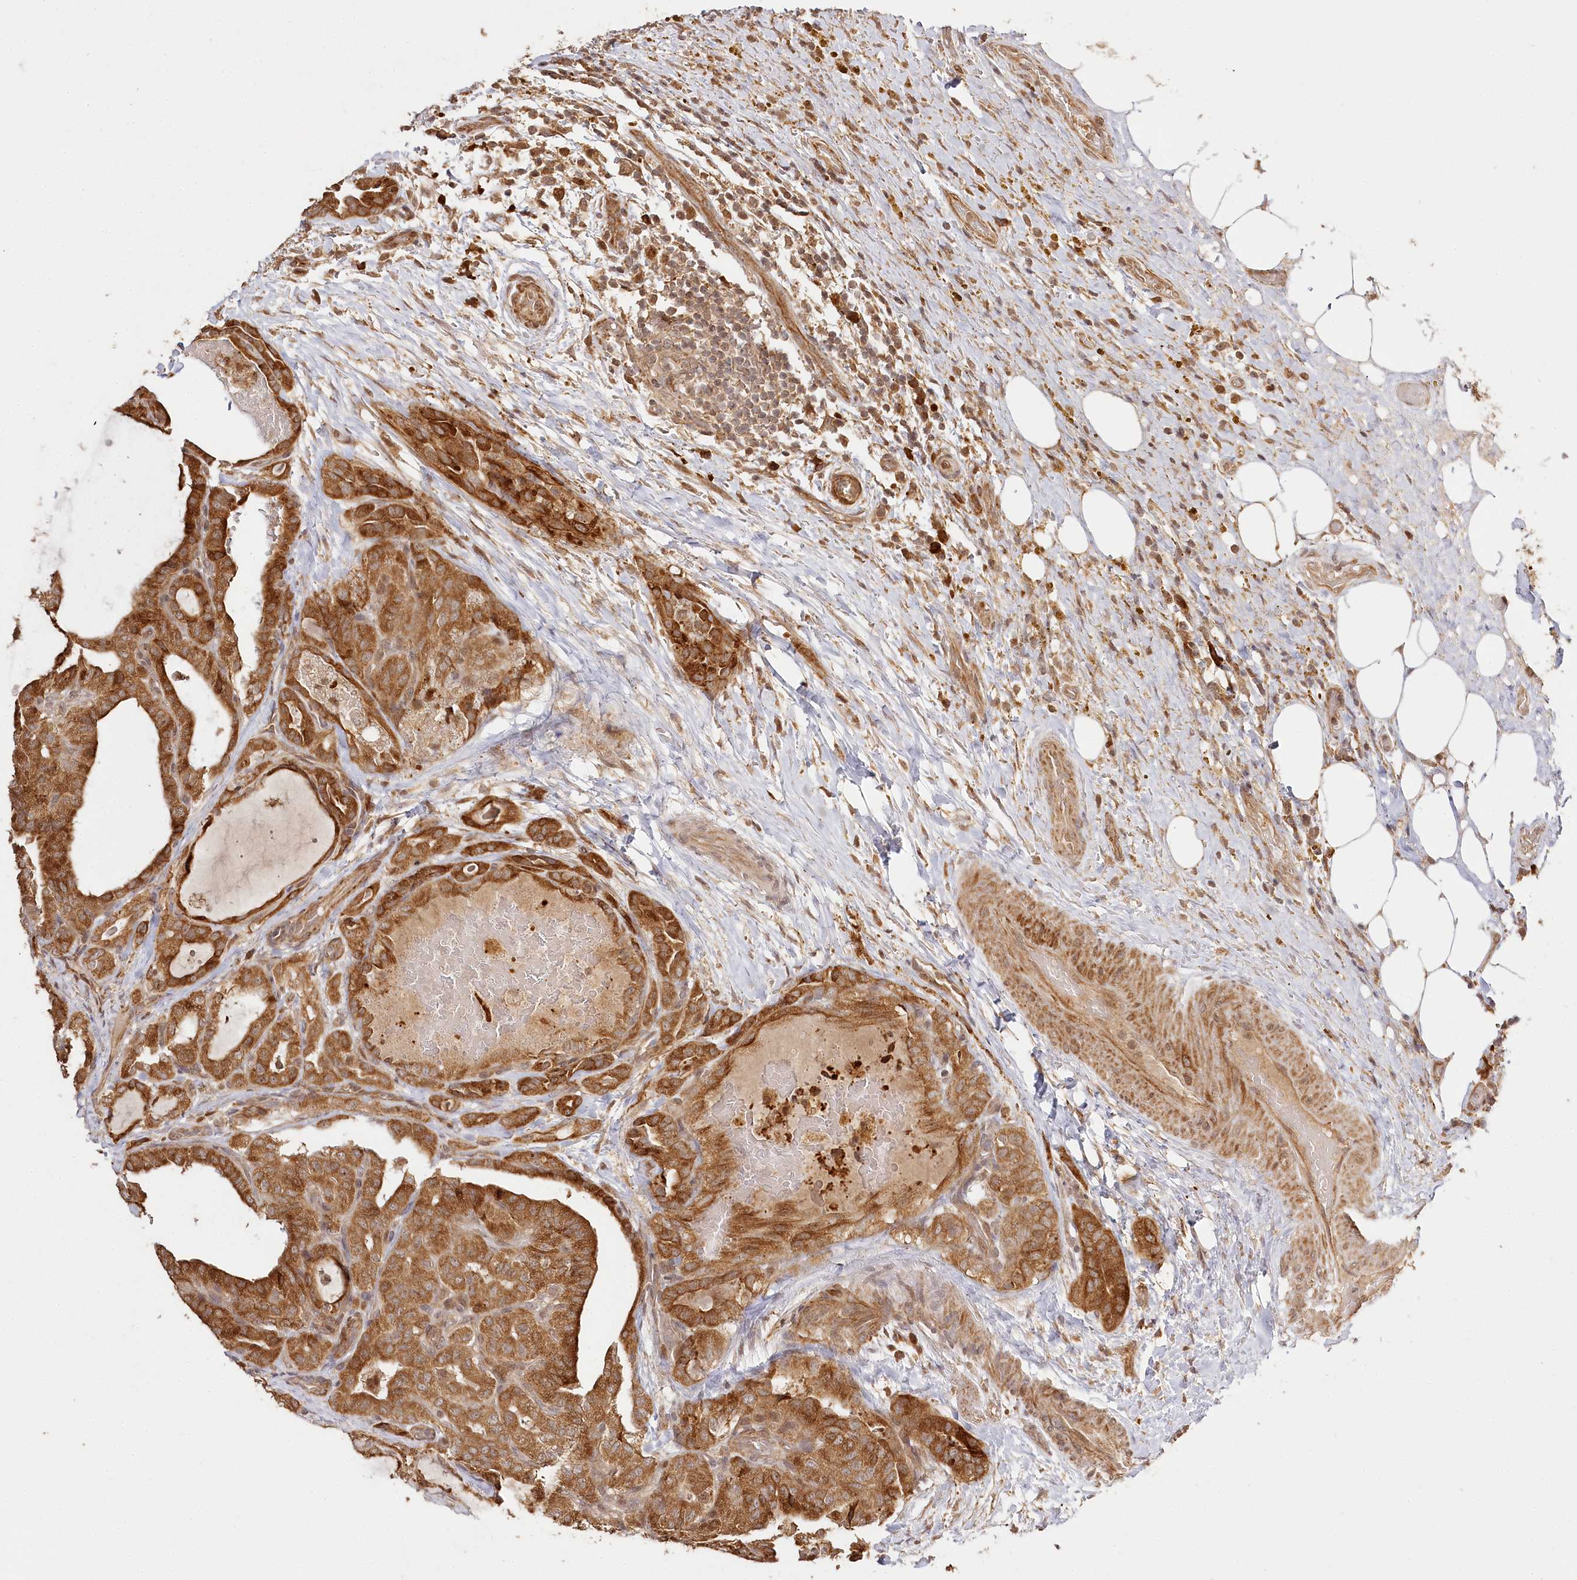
{"staining": {"intensity": "strong", "quantity": ">75%", "location": "cytoplasmic/membranous"}, "tissue": "thyroid cancer", "cell_type": "Tumor cells", "image_type": "cancer", "snomed": [{"axis": "morphology", "description": "Papillary adenocarcinoma, NOS"}, {"axis": "topography", "description": "Thyroid gland"}], "caption": "Strong cytoplasmic/membranous protein staining is appreciated in approximately >75% of tumor cells in thyroid cancer.", "gene": "ULK2", "patient": {"sex": "male", "age": 77}}